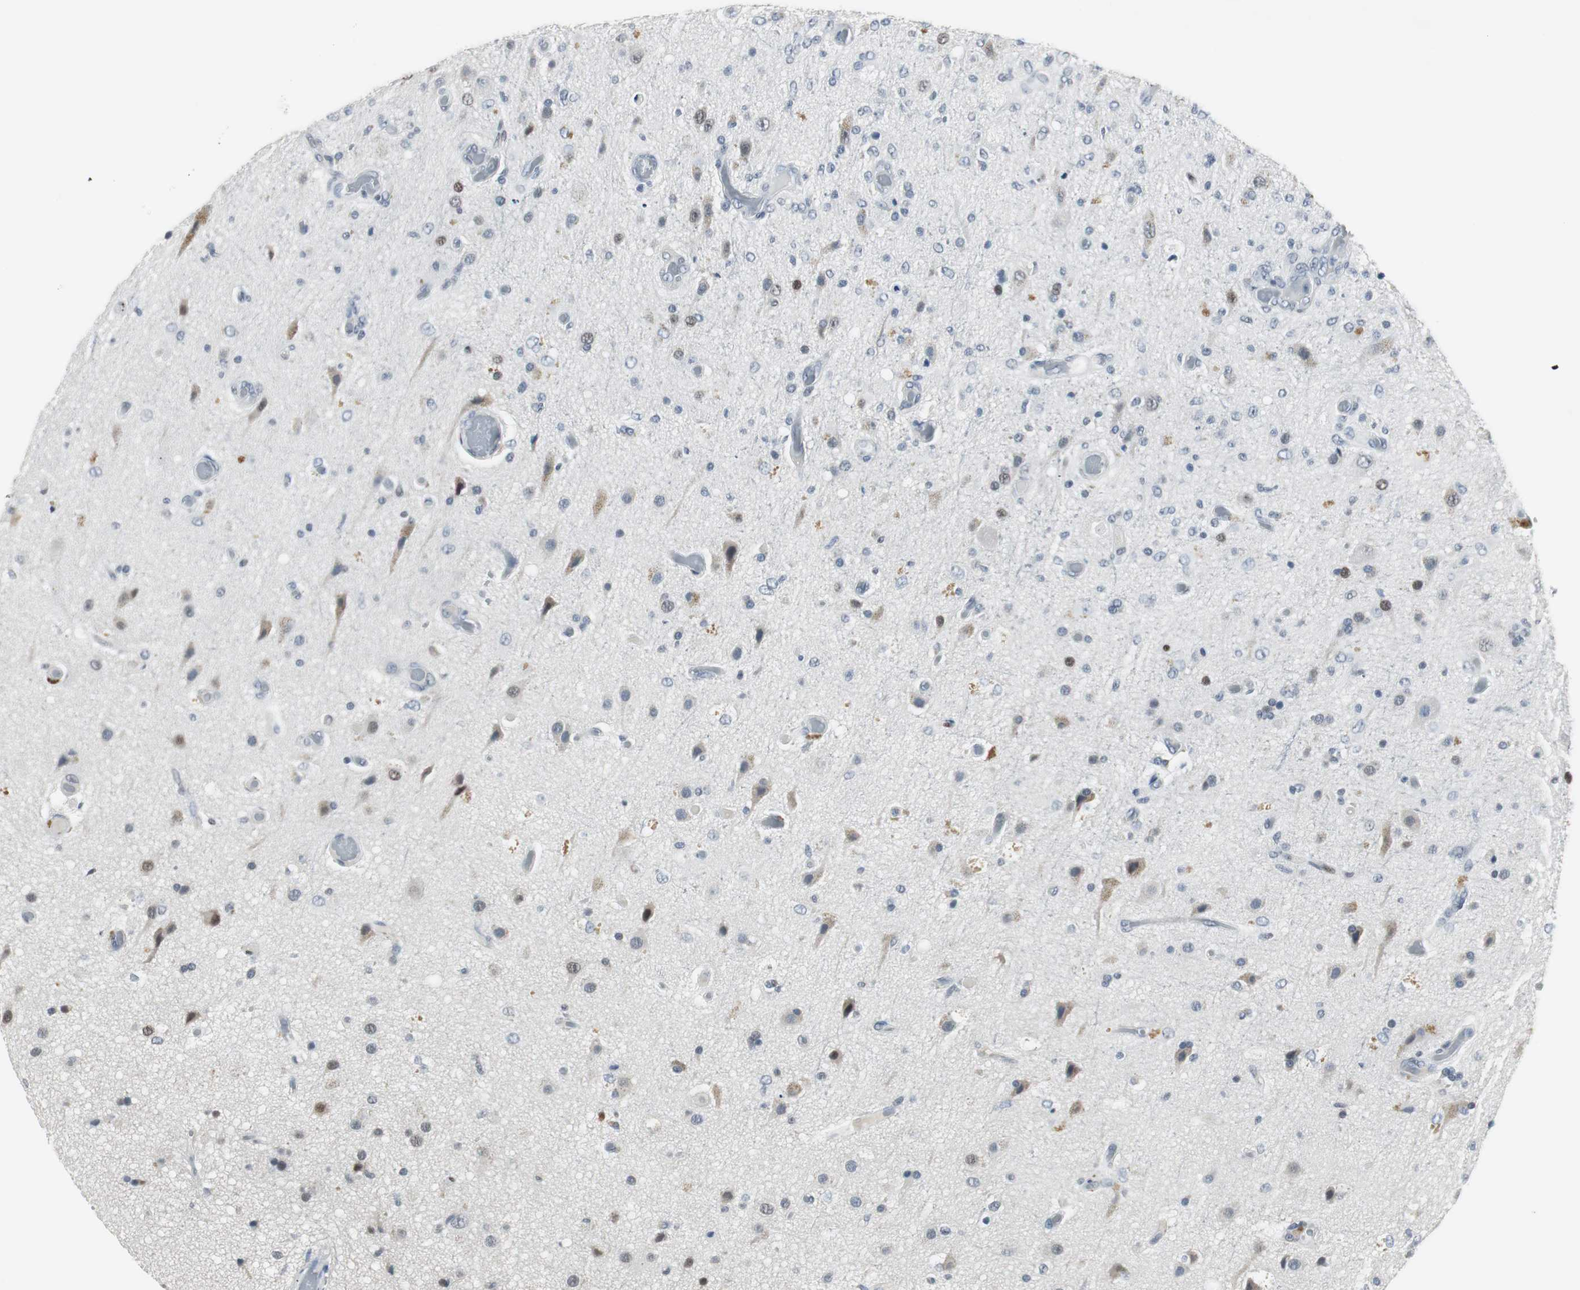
{"staining": {"intensity": "moderate", "quantity": "<25%", "location": "nuclear"}, "tissue": "glioma", "cell_type": "Tumor cells", "image_type": "cancer", "snomed": [{"axis": "morphology", "description": "Normal tissue, NOS"}, {"axis": "morphology", "description": "Glioma, malignant, High grade"}, {"axis": "topography", "description": "Cerebral cortex"}], "caption": "Immunohistochemistry of human malignant high-grade glioma exhibits low levels of moderate nuclear expression in about <25% of tumor cells.", "gene": "ELK1", "patient": {"sex": "male", "age": 77}}